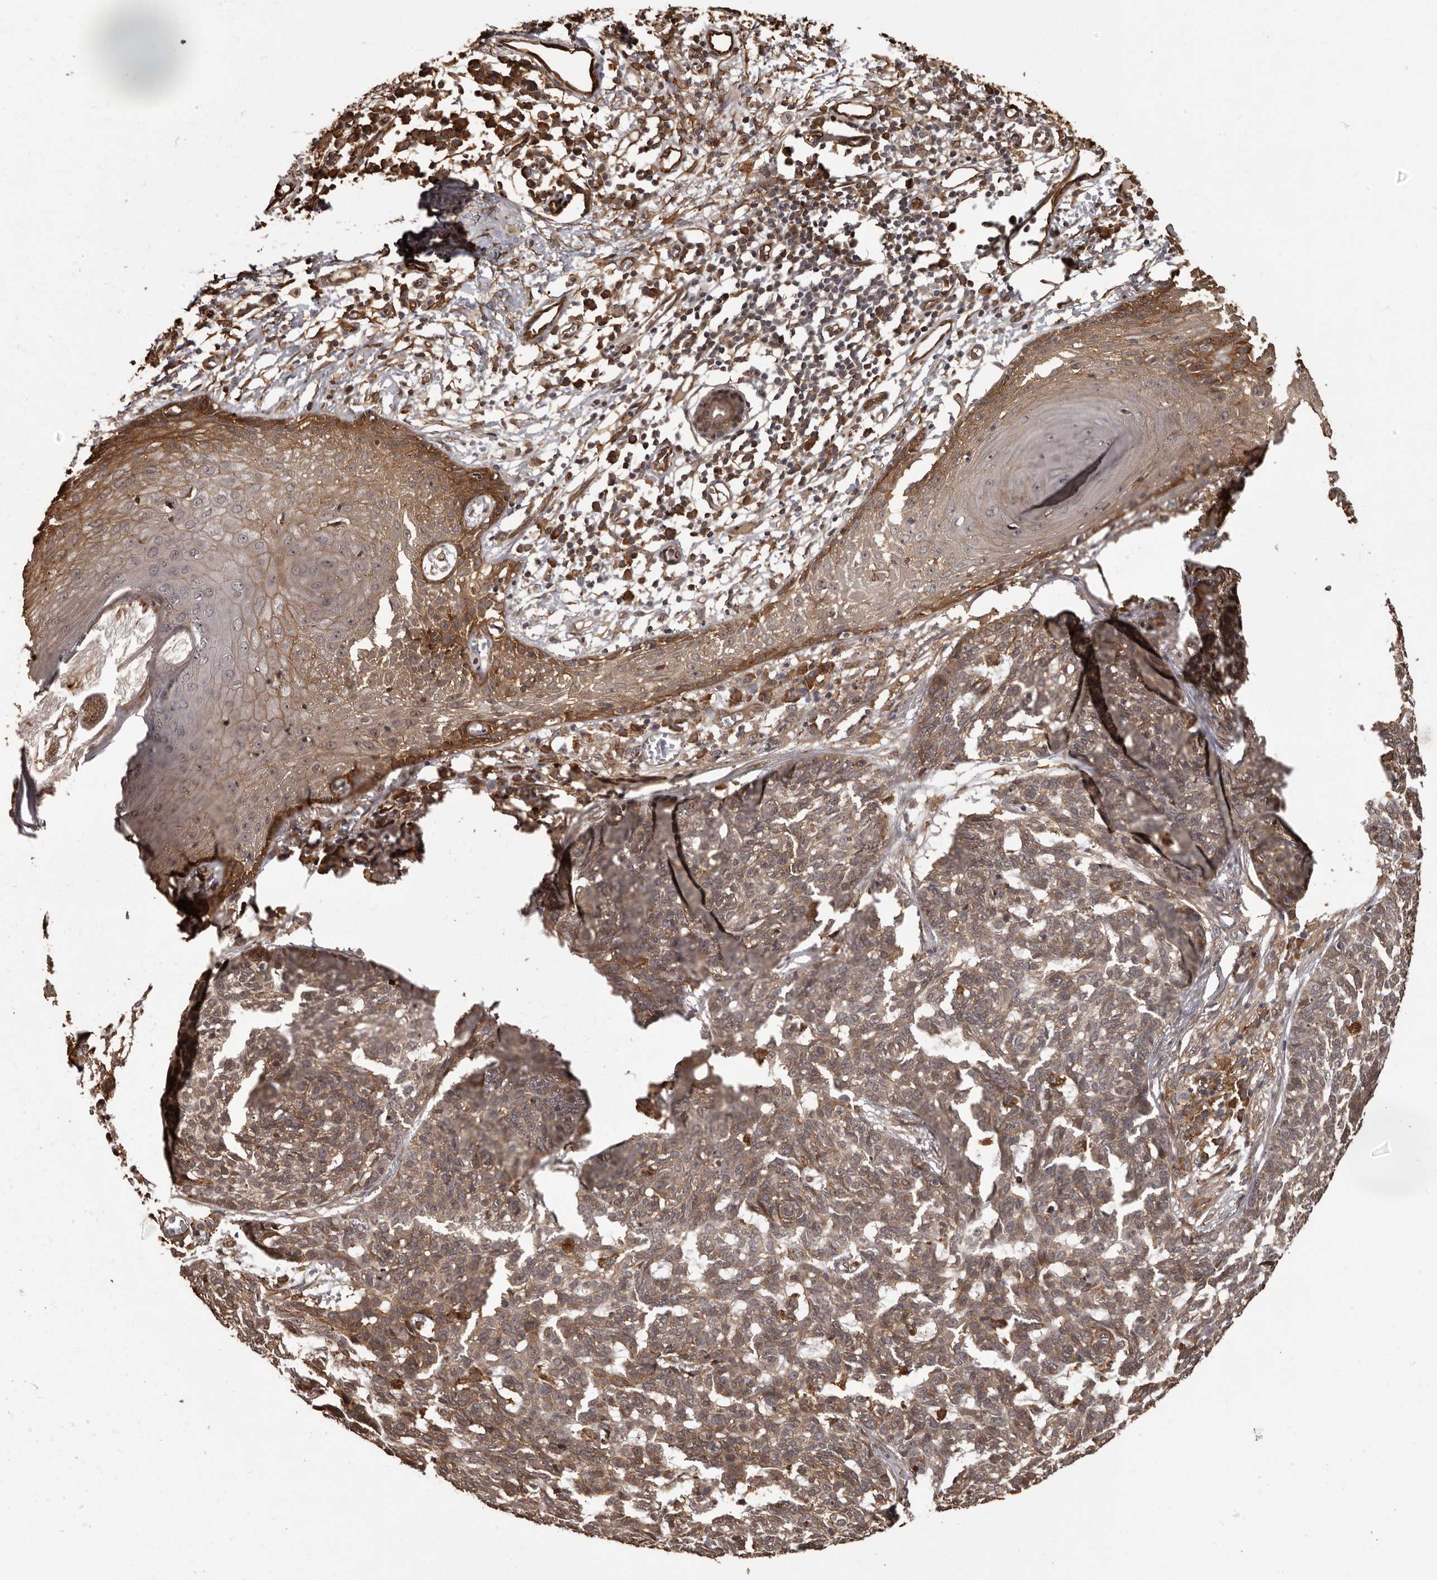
{"staining": {"intensity": "weak", "quantity": ">75%", "location": "cytoplasmic/membranous"}, "tissue": "skin cancer", "cell_type": "Tumor cells", "image_type": "cancer", "snomed": [{"axis": "morphology", "description": "Basal cell carcinoma"}, {"axis": "topography", "description": "Skin"}], "caption": "The image exhibits a brown stain indicating the presence of a protein in the cytoplasmic/membranous of tumor cells in skin cancer.", "gene": "SLITRK6", "patient": {"sex": "male", "age": 85}}